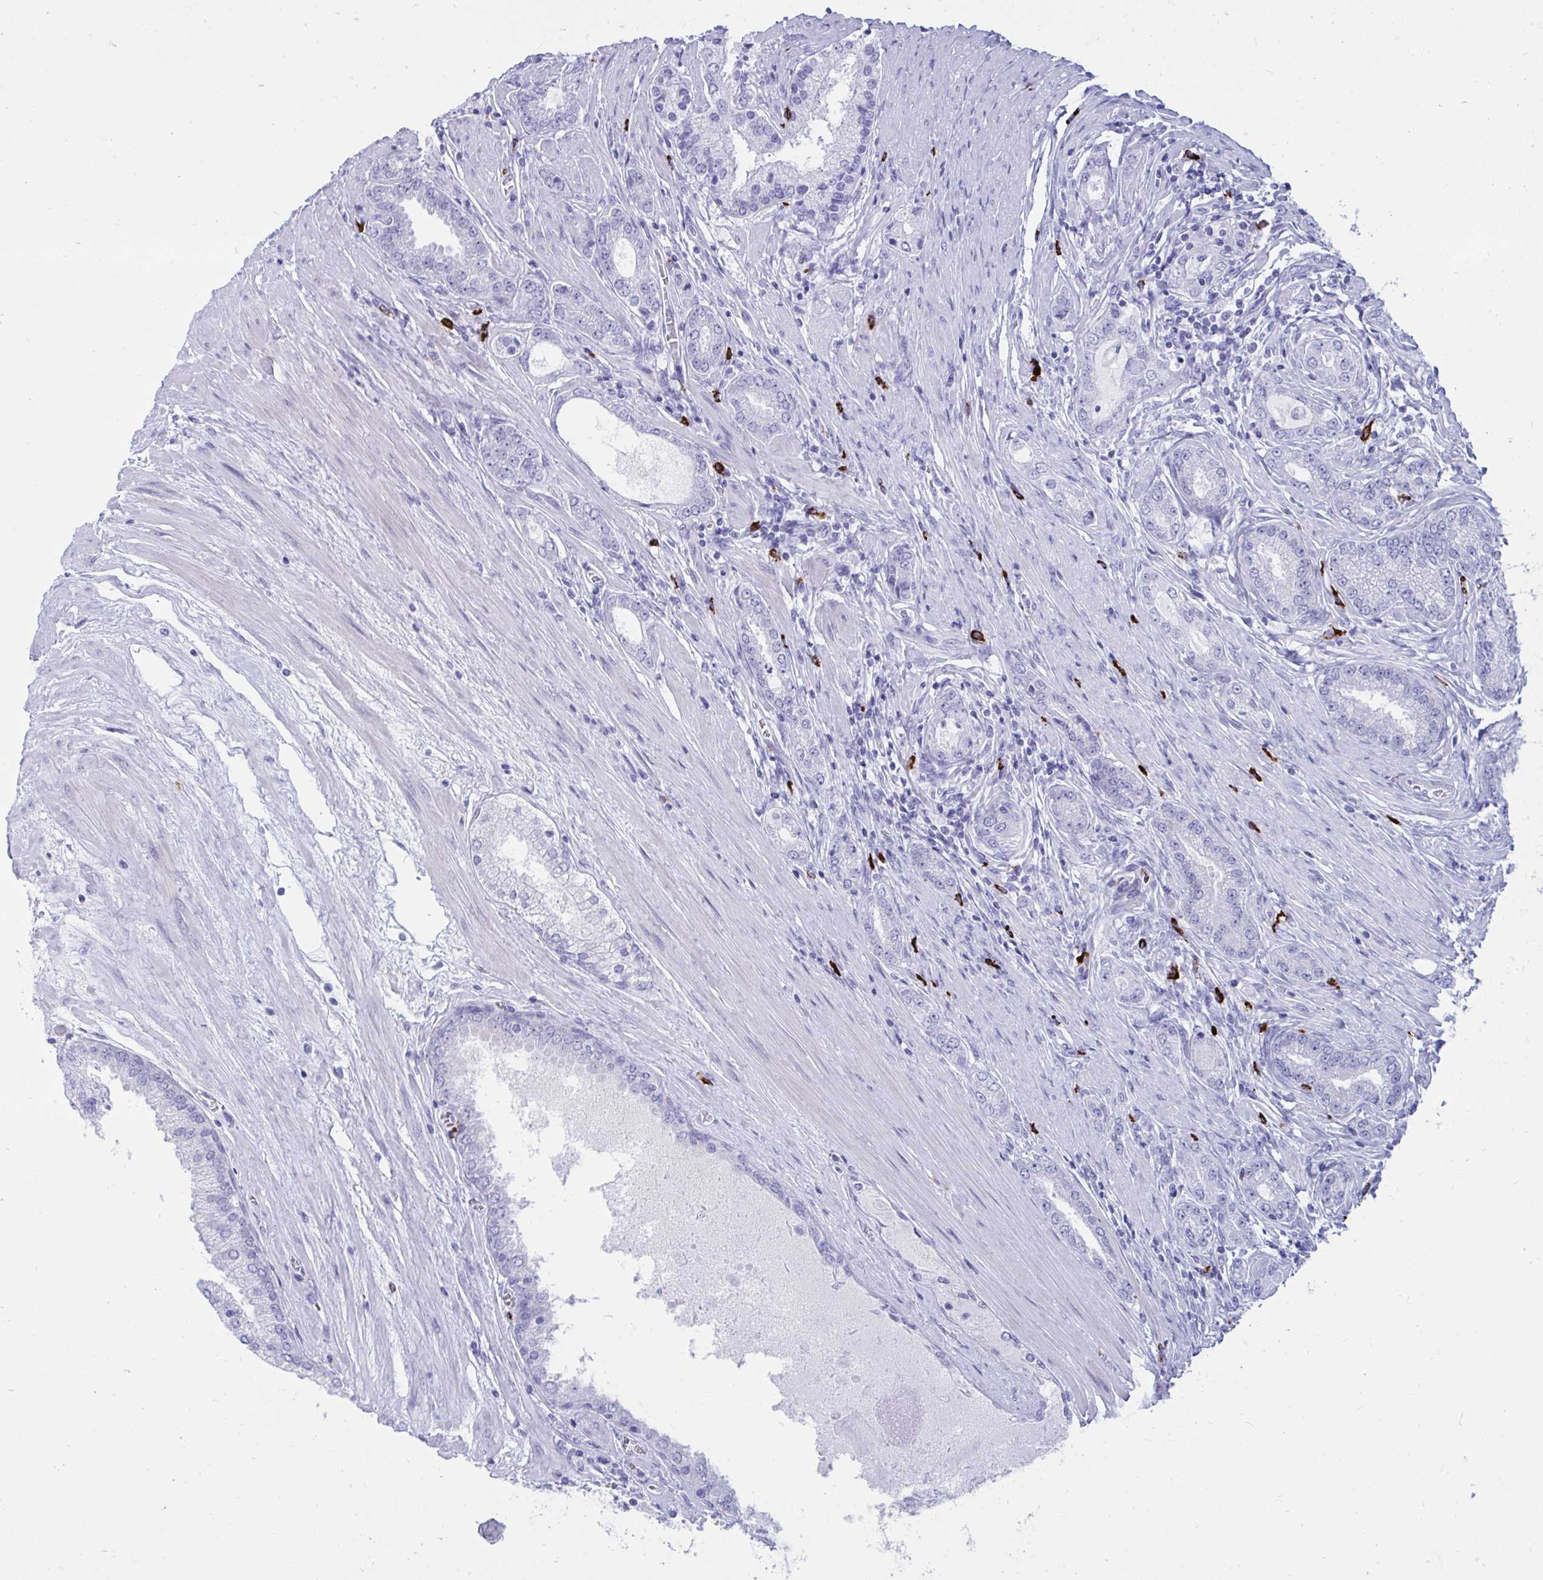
{"staining": {"intensity": "negative", "quantity": "none", "location": "none"}, "tissue": "prostate cancer", "cell_type": "Tumor cells", "image_type": "cancer", "snomed": [{"axis": "morphology", "description": "Adenocarcinoma, High grade"}, {"axis": "topography", "description": "Prostate"}], "caption": "A micrograph of human prostate cancer is negative for staining in tumor cells. (Brightfield microscopy of DAB IHC at high magnification).", "gene": "SHISA8", "patient": {"sex": "male", "age": 67}}